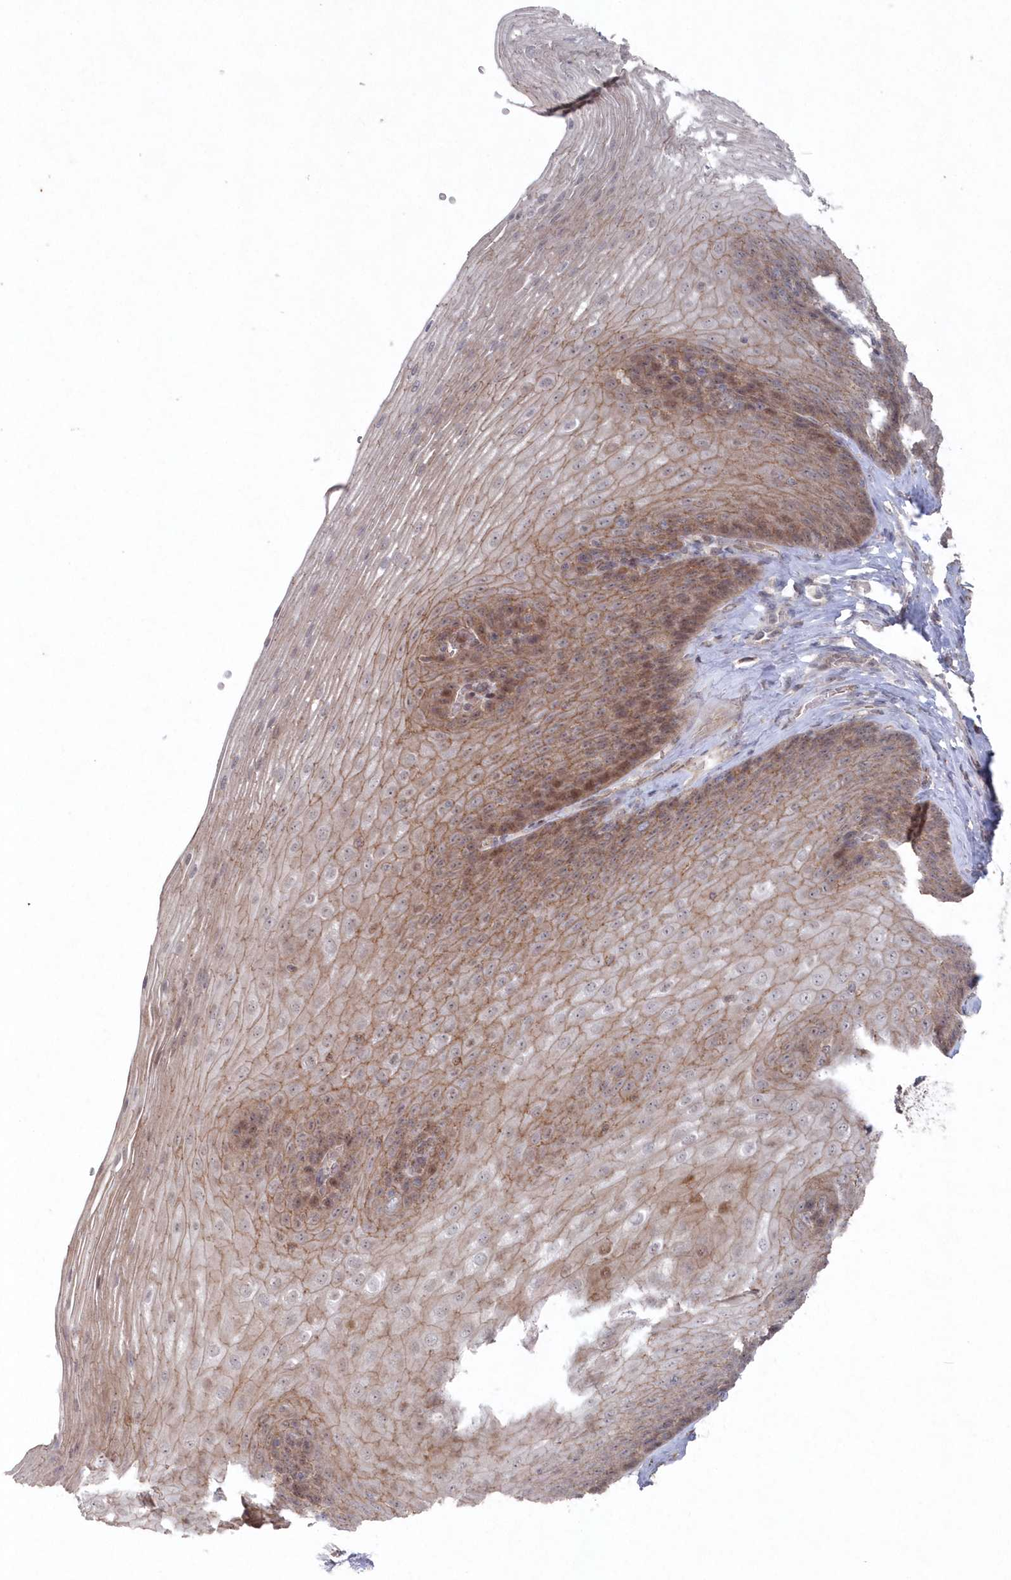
{"staining": {"intensity": "moderate", "quantity": ">75%", "location": "cytoplasmic/membranous"}, "tissue": "esophagus", "cell_type": "Squamous epithelial cells", "image_type": "normal", "snomed": [{"axis": "morphology", "description": "Normal tissue, NOS"}, {"axis": "topography", "description": "Esophagus"}], "caption": "Esophagus stained with DAB immunohistochemistry (IHC) displays medium levels of moderate cytoplasmic/membranous expression in about >75% of squamous epithelial cells.", "gene": "VSIG2", "patient": {"sex": "female", "age": 66}}